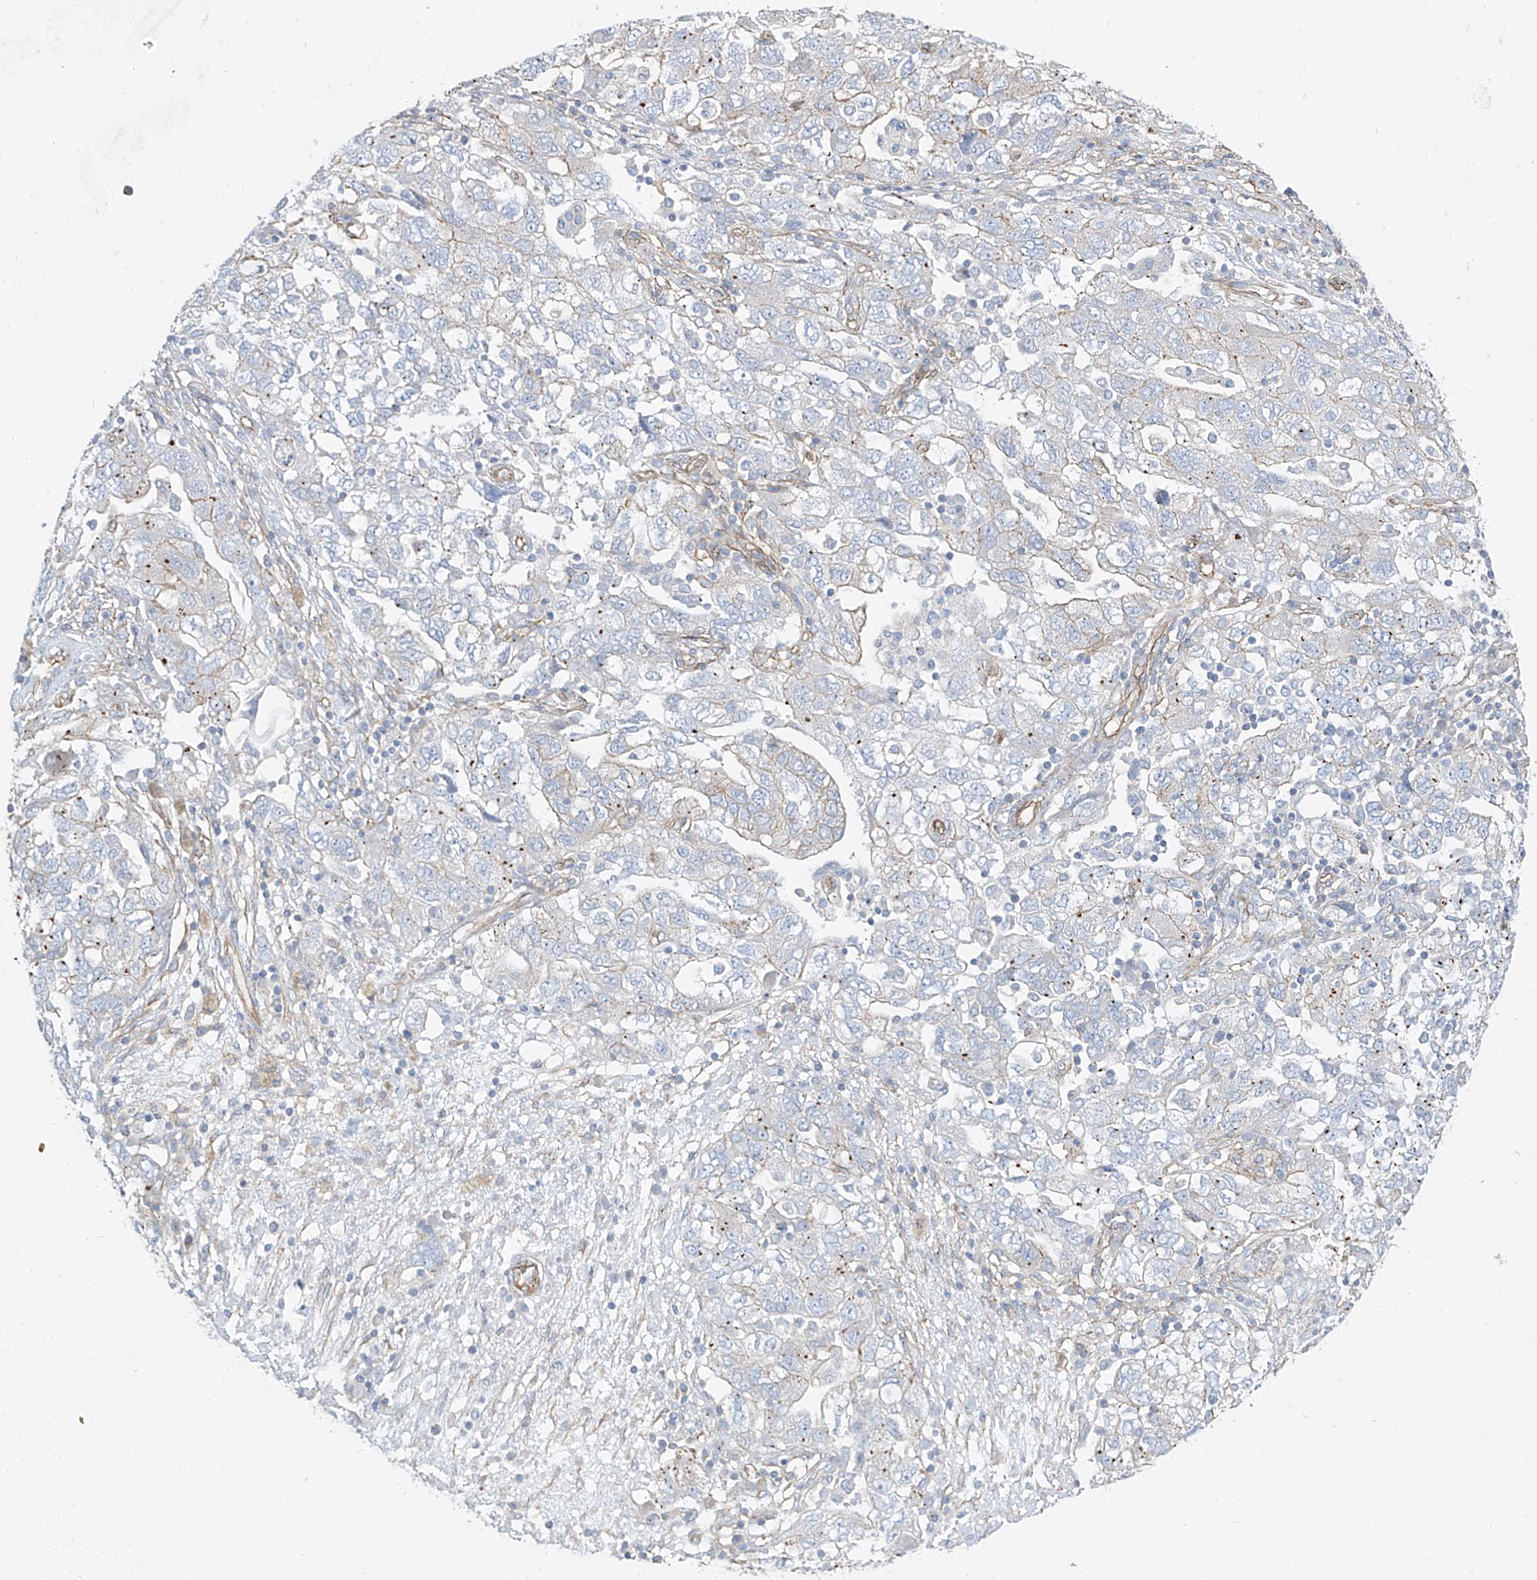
{"staining": {"intensity": "weak", "quantity": "<25%", "location": "cytoplasmic/membranous"}, "tissue": "ovarian cancer", "cell_type": "Tumor cells", "image_type": "cancer", "snomed": [{"axis": "morphology", "description": "Carcinoma, NOS"}, {"axis": "morphology", "description": "Cystadenocarcinoma, serous, NOS"}, {"axis": "topography", "description": "Ovary"}], "caption": "Immunohistochemical staining of ovarian serous cystadenocarcinoma demonstrates no significant positivity in tumor cells.", "gene": "TXLNB", "patient": {"sex": "female", "age": 69}}